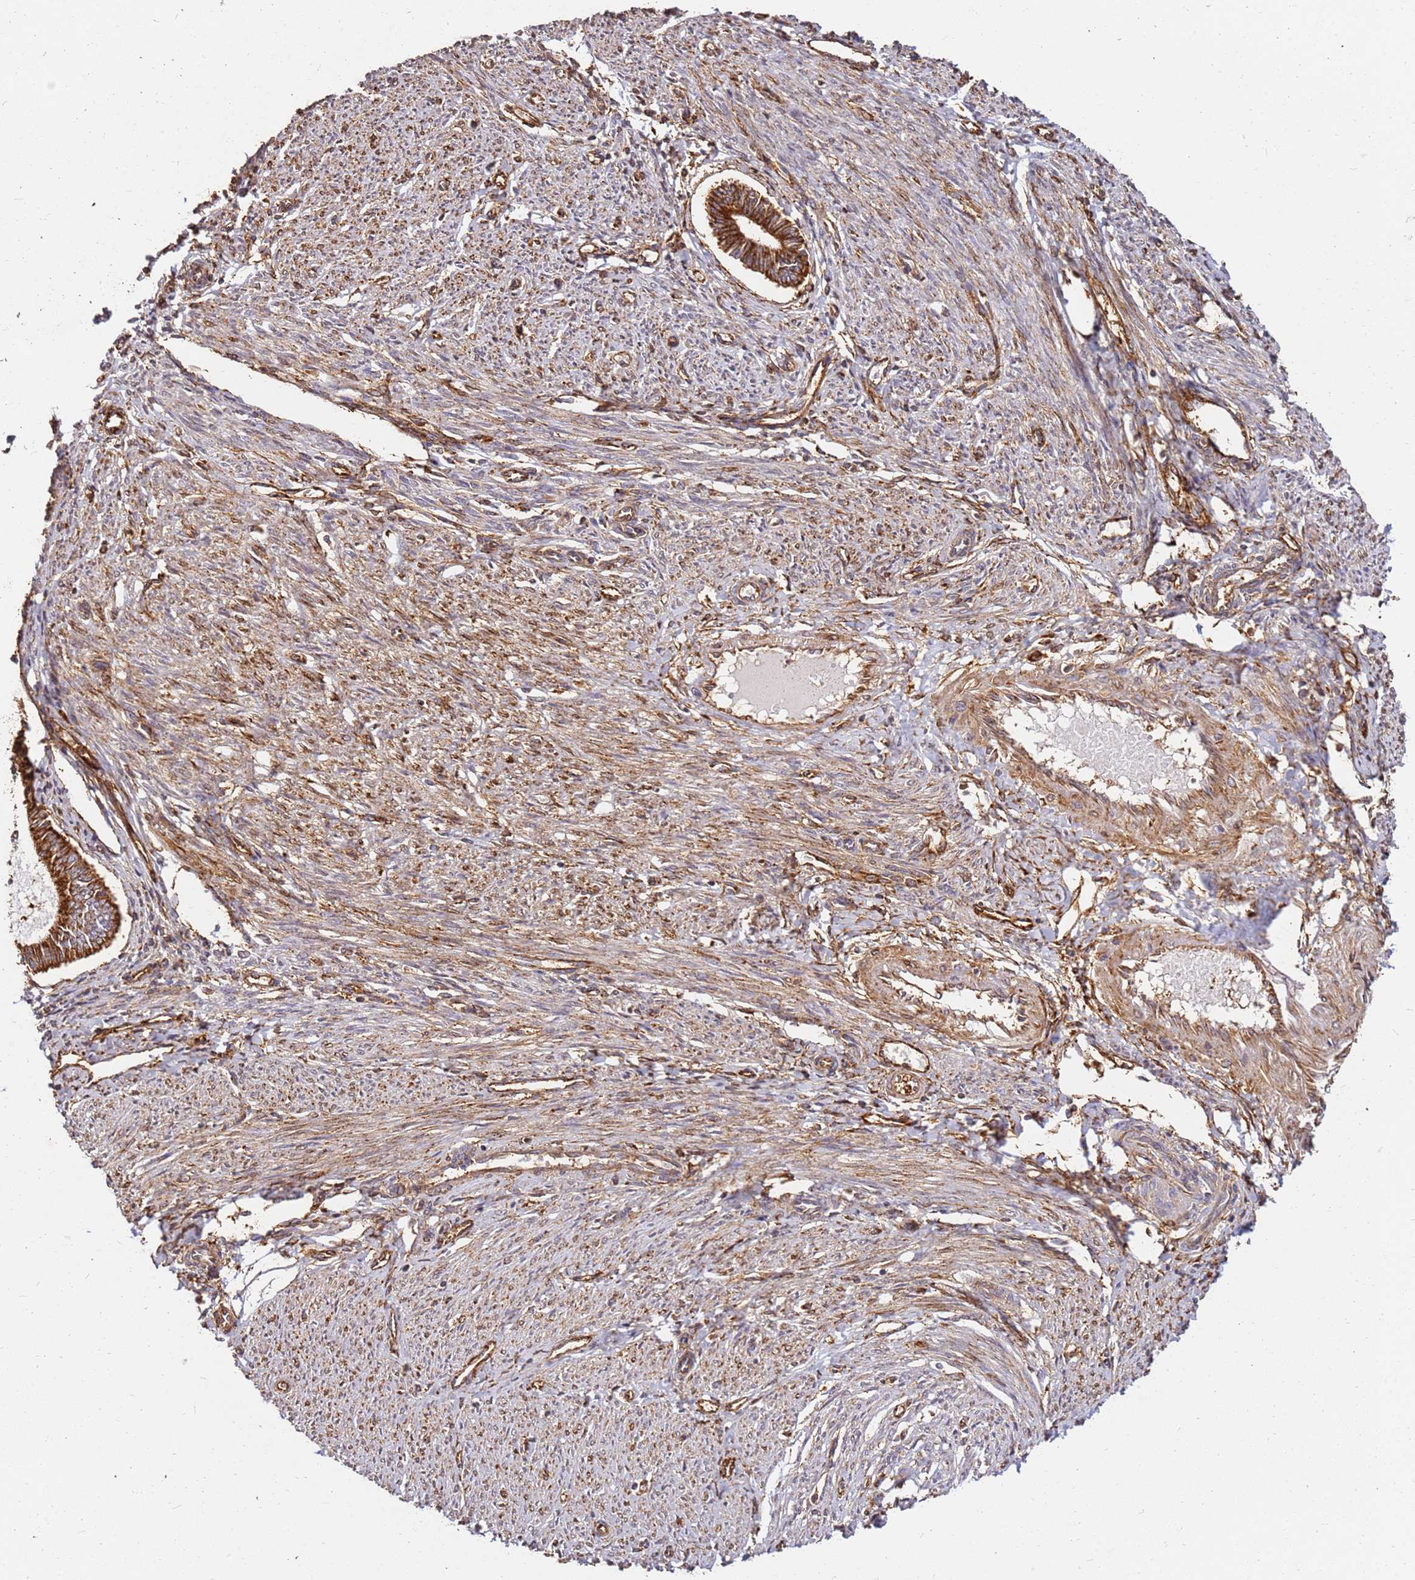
{"staining": {"intensity": "strong", "quantity": ">75%", "location": "cytoplasmic/membranous"}, "tissue": "endometrial cancer", "cell_type": "Tumor cells", "image_type": "cancer", "snomed": [{"axis": "morphology", "description": "Adenocarcinoma, NOS"}, {"axis": "topography", "description": "Endometrium"}], "caption": "Immunohistochemical staining of human endometrial cancer exhibits strong cytoplasmic/membranous protein expression in approximately >75% of tumor cells.", "gene": "DVL3", "patient": {"sex": "female", "age": 58}}